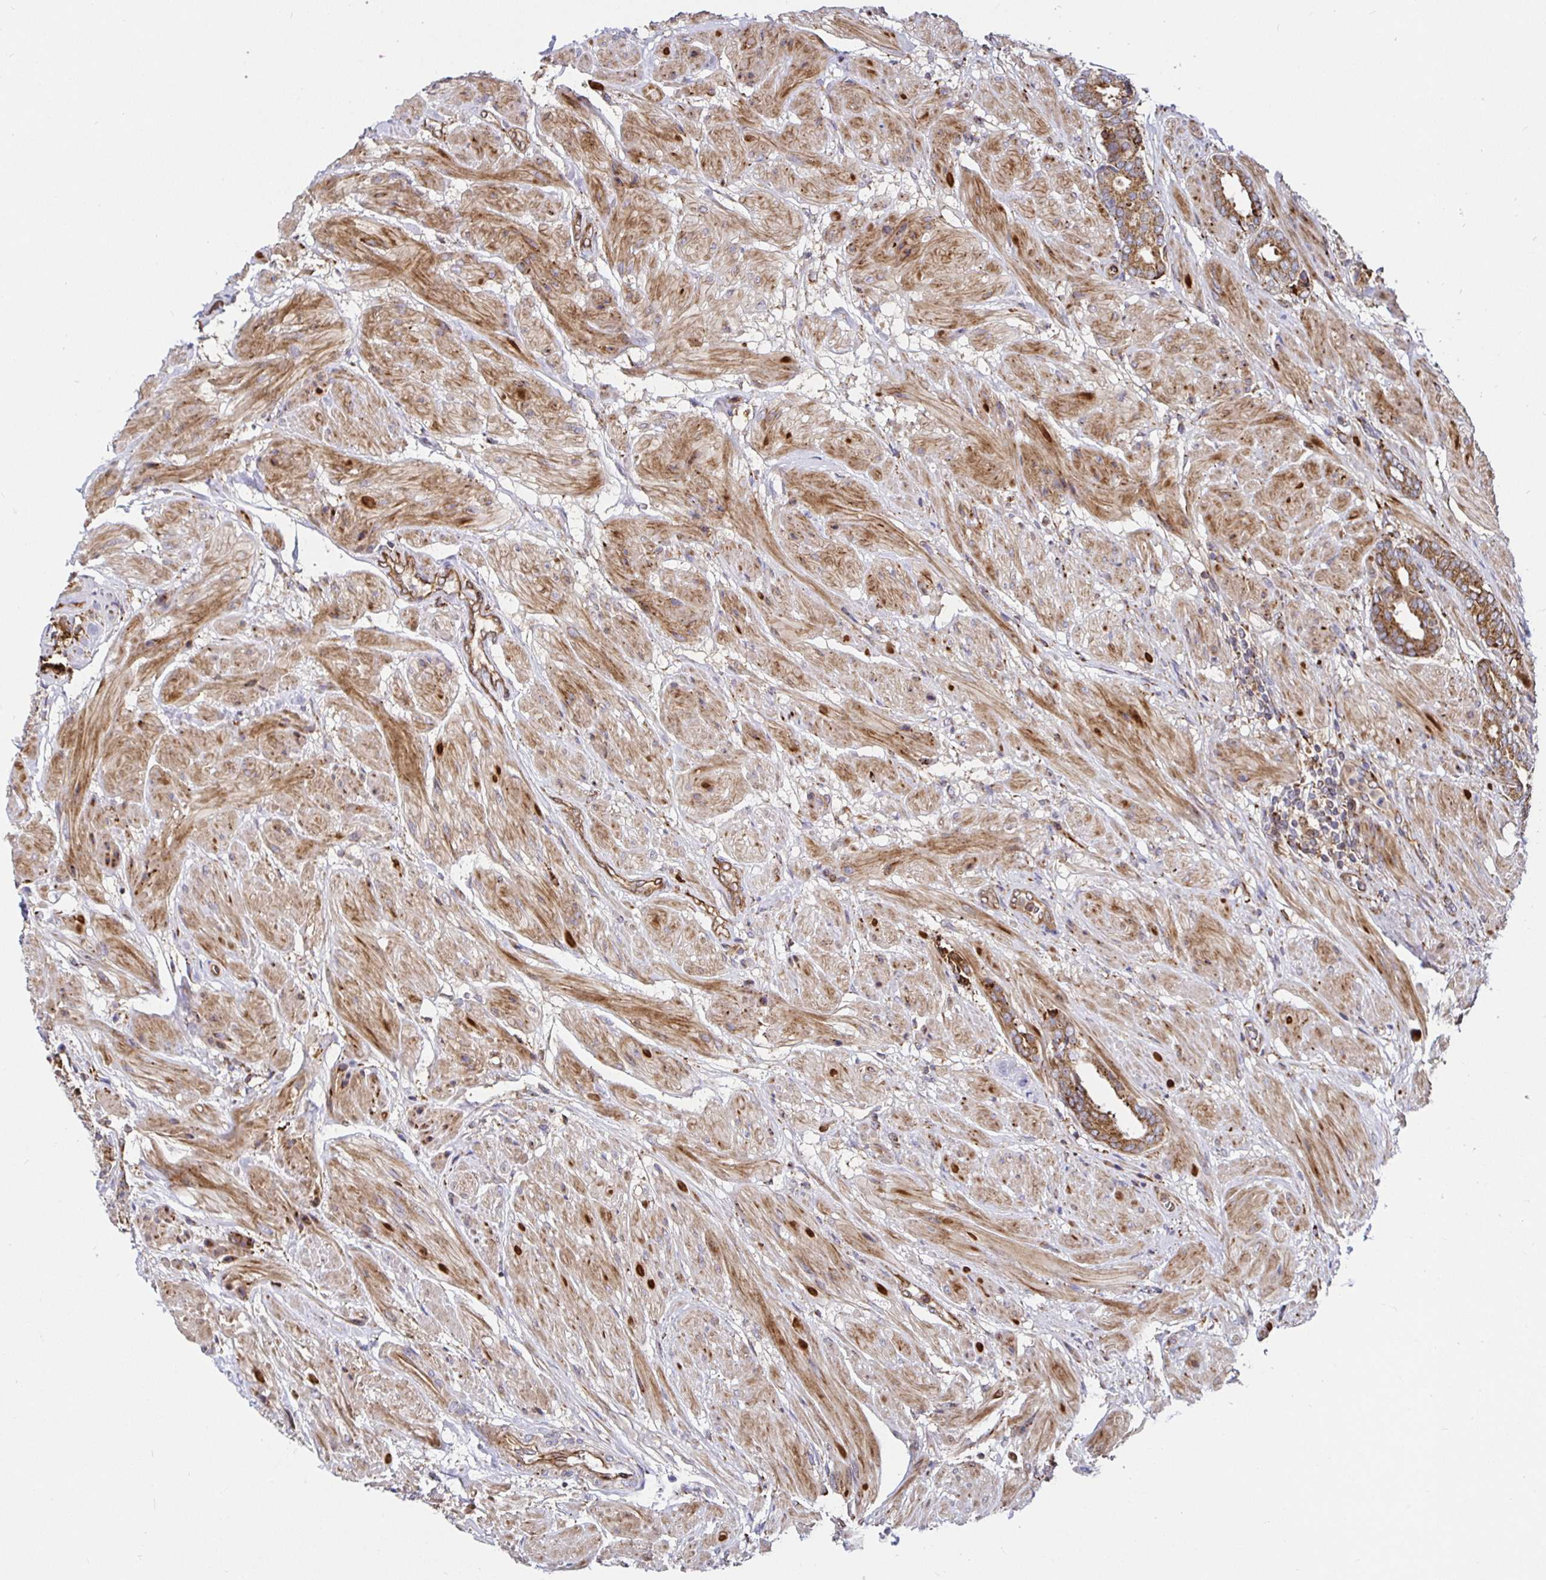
{"staining": {"intensity": "moderate", "quantity": ">75%", "location": "cytoplasmic/membranous"}, "tissue": "prostate cancer", "cell_type": "Tumor cells", "image_type": "cancer", "snomed": [{"axis": "morphology", "description": "Adenocarcinoma, High grade"}, {"axis": "topography", "description": "Prostate"}], "caption": "An IHC photomicrograph of tumor tissue is shown. Protein staining in brown shows moderate cytoplasmic/membranous positivity in prostate cancer (adenocarcinoma (high-grade)) within tumor cells. The staining is performed using DAB (3,3'-diaminobenzidine) brown chromogen to label protein expression. The nuclei are counter-stained blue using hematoxylin.", "gene": "SMYD3", "patient": {"sex": "male", "age": 56}}